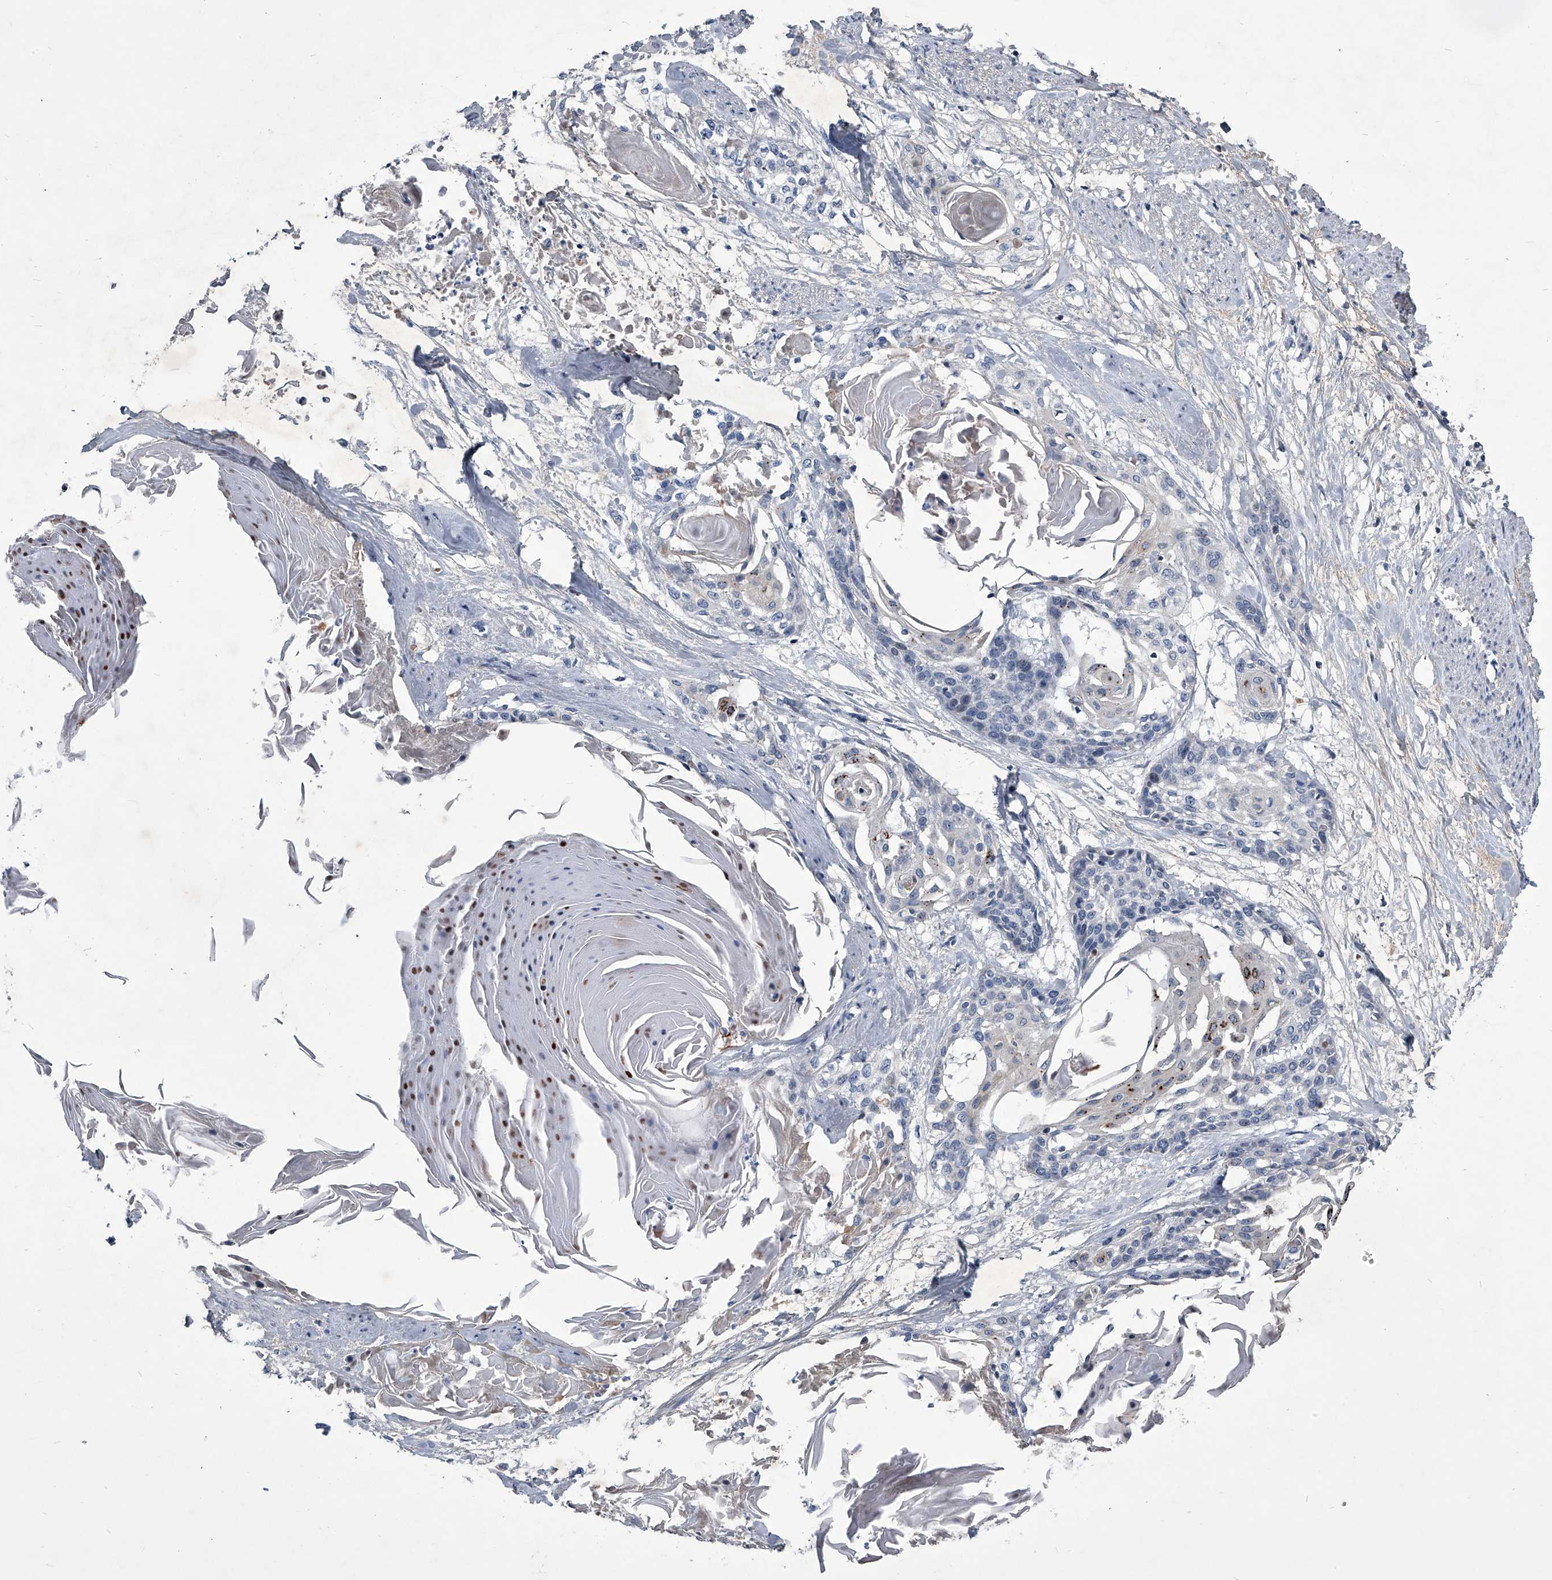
{"staining": {"intensity": "negative", "quantity": "none", "location": "none"}, "tissue": "cervical cancer", "cell_type": "Tumor cells", "image_type": "cancer", "snomed": [{"axis": "morphology", "description": "Squamous cell carcinoma, NOS"}, {"axis": "topography", "description": "Cervix"}], "caption": "DAB immunohistochemical staining of cervical squamous cell carcinoma reveals no significant positivity in tumor cells.", "gene": "ZNF76", "patient": {"sex": "female", "age": 57}}